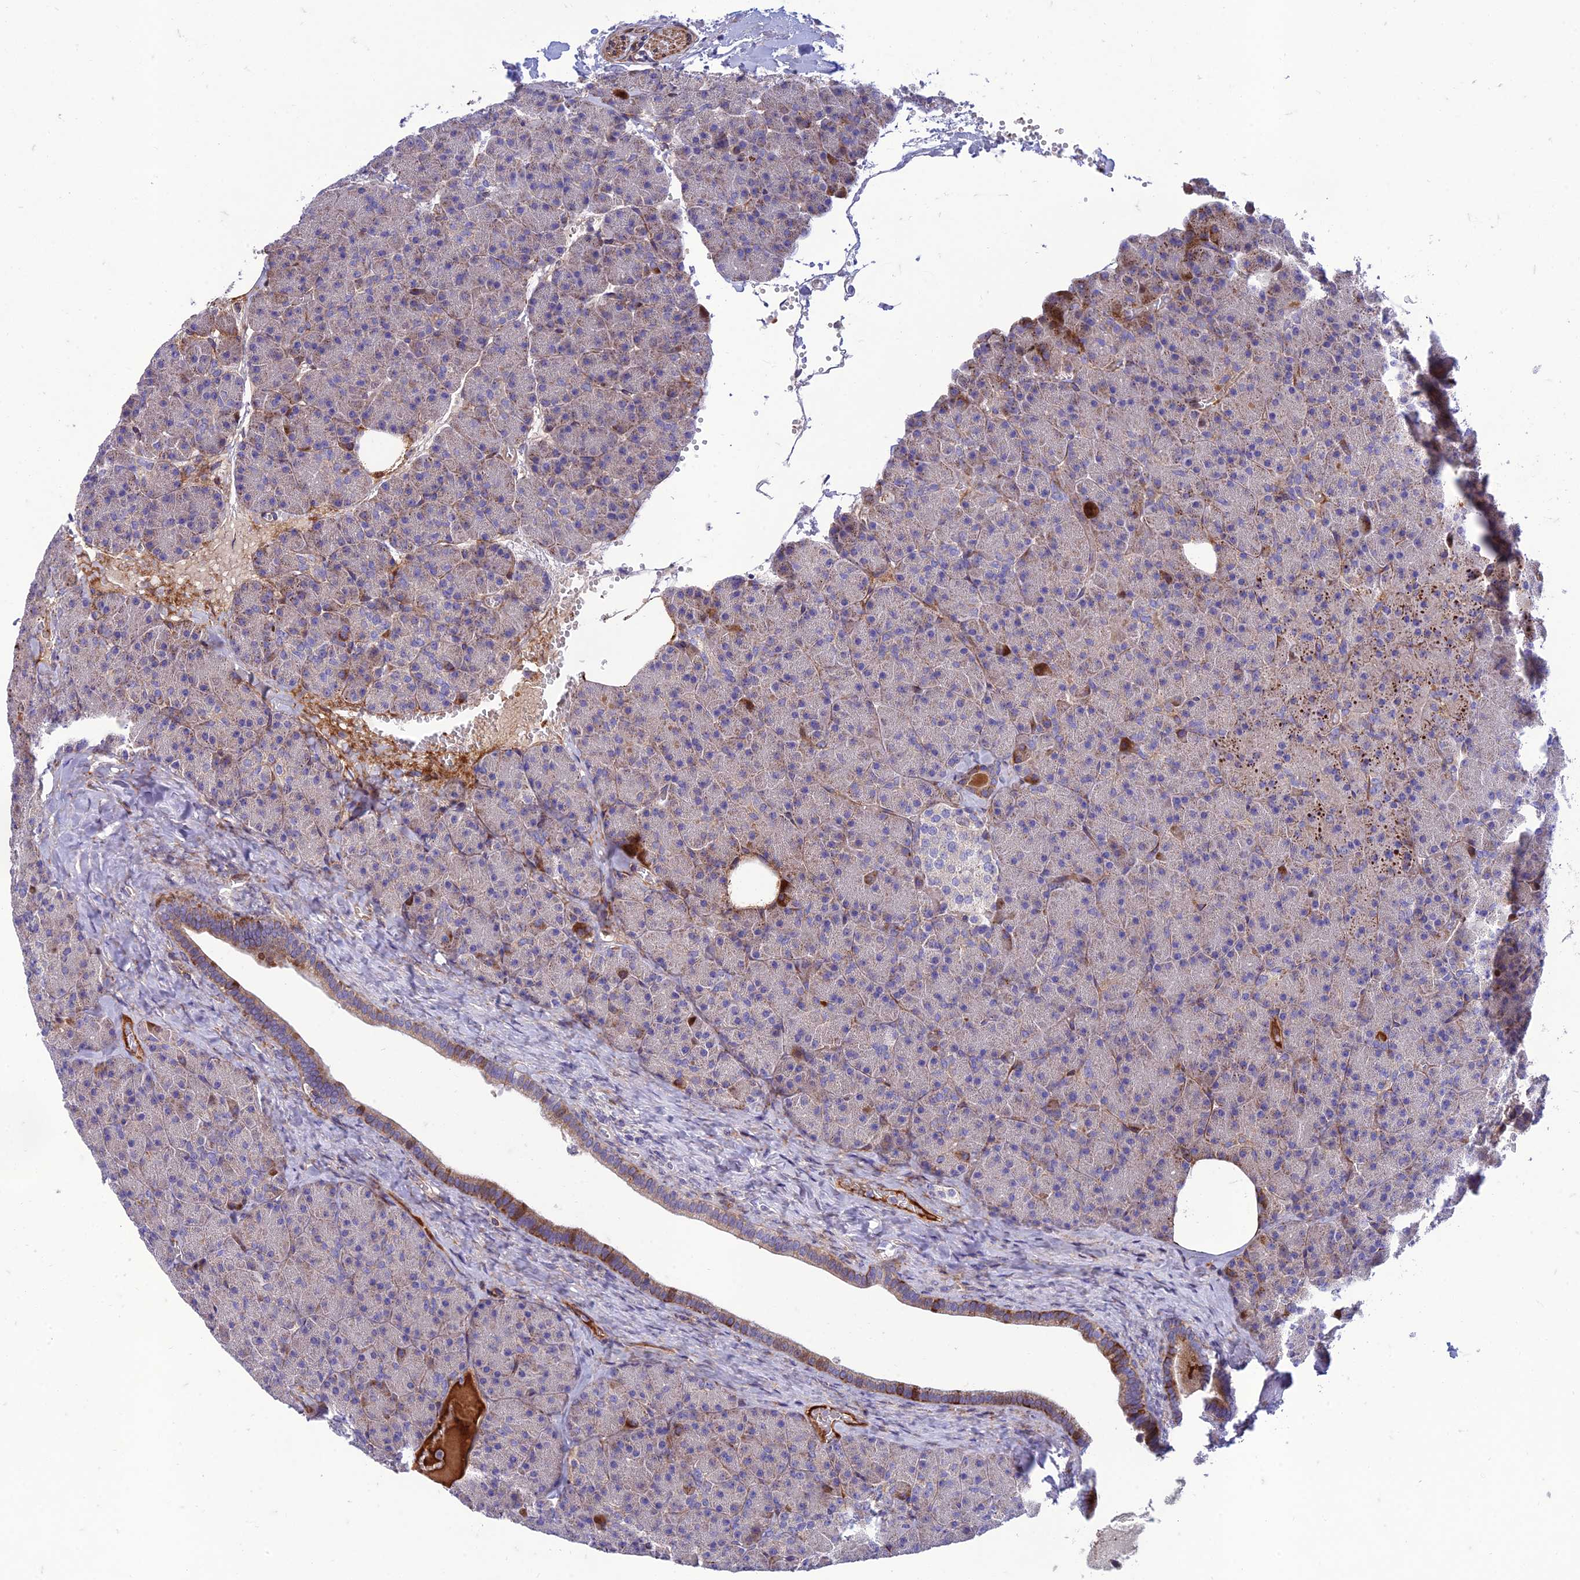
{"staining": {"intensity": "moderate", "quantity": "25%-75%", "location": "cytoplasmic/membranous"}, "tissue": "pancreas", "cell_type": "Exocrine glandular cells", "image_type": "normal", "snomed": [{"axis": "morphology", "description": "Normal tissue, NOS"}, {"axis": "morphology", "description": "Carcinoid, malignant, NOS"}, {"axis": "topography", "description": "Pancreas"}], "caption": "IHC (DAB (3,3'-diaminobenzidine)) staining of normal human pancreas demonstrates moderate cytoplasmic/membranous protein staining in about 25%-75% of exocrine glandular cells.", "gene": "SEL1L3", "patient": {"sex": "female", "age": 35}}